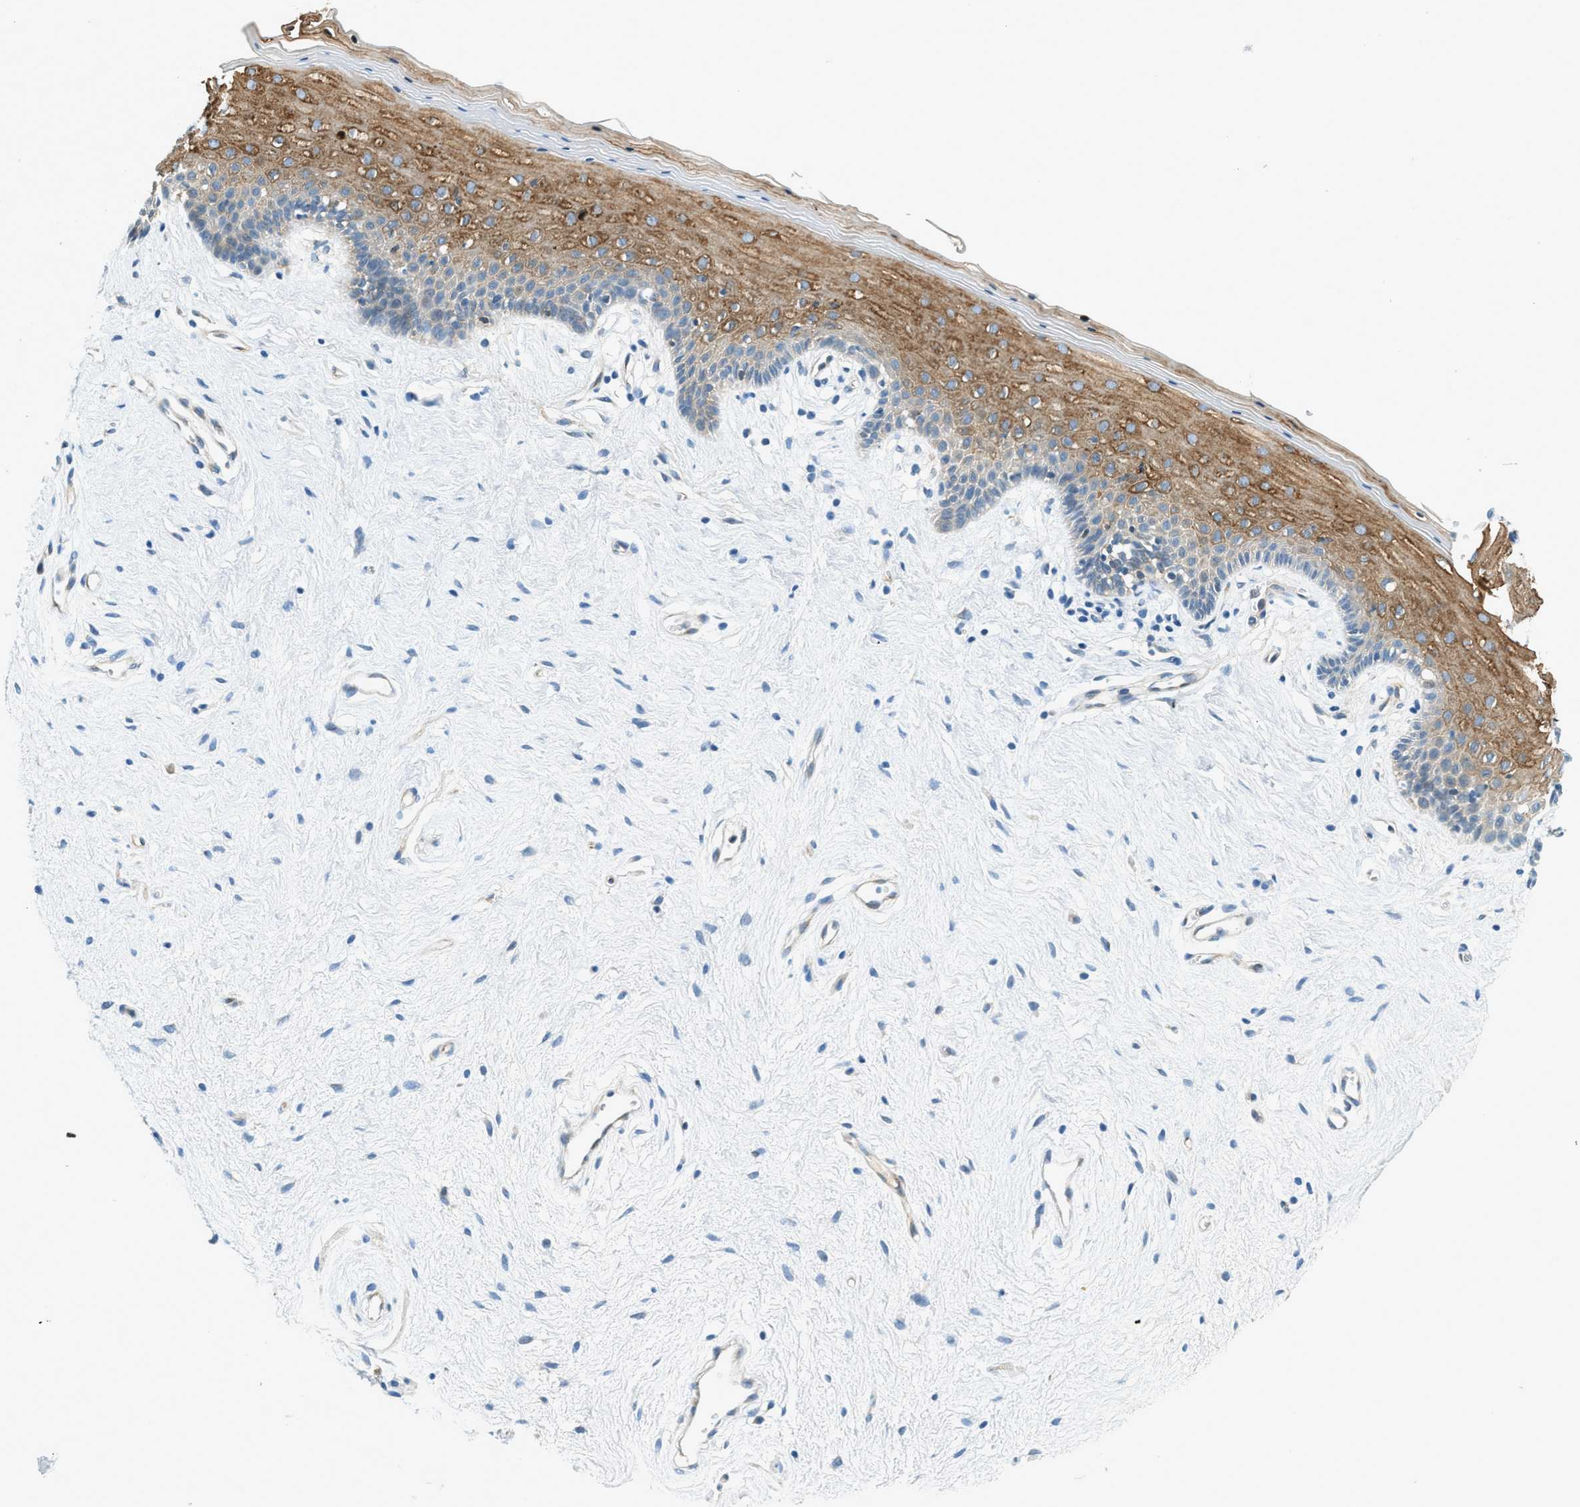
{"staining": {"intensity": "moderate", "quantity": ">75%", "location": "cytoplasmic/membranous"}, "tissue": "vagina", "cell_type": "Squamous epithelial cells", "image_type": "normal", "snomed": [{"axis": "morphology", "description": "Normal tissue, NOS"}, {"axis": "topography", "description": "Vagina"}], "caption": "This histopathology image demonstrates immunohistochemistry staining of normal vagina, with medium moderate cytoplasmic/membranous staining in about >75% of squamous epithelial cells.", "gene": "ZNF367", "patient": {"sex": "female", "age": 44}}